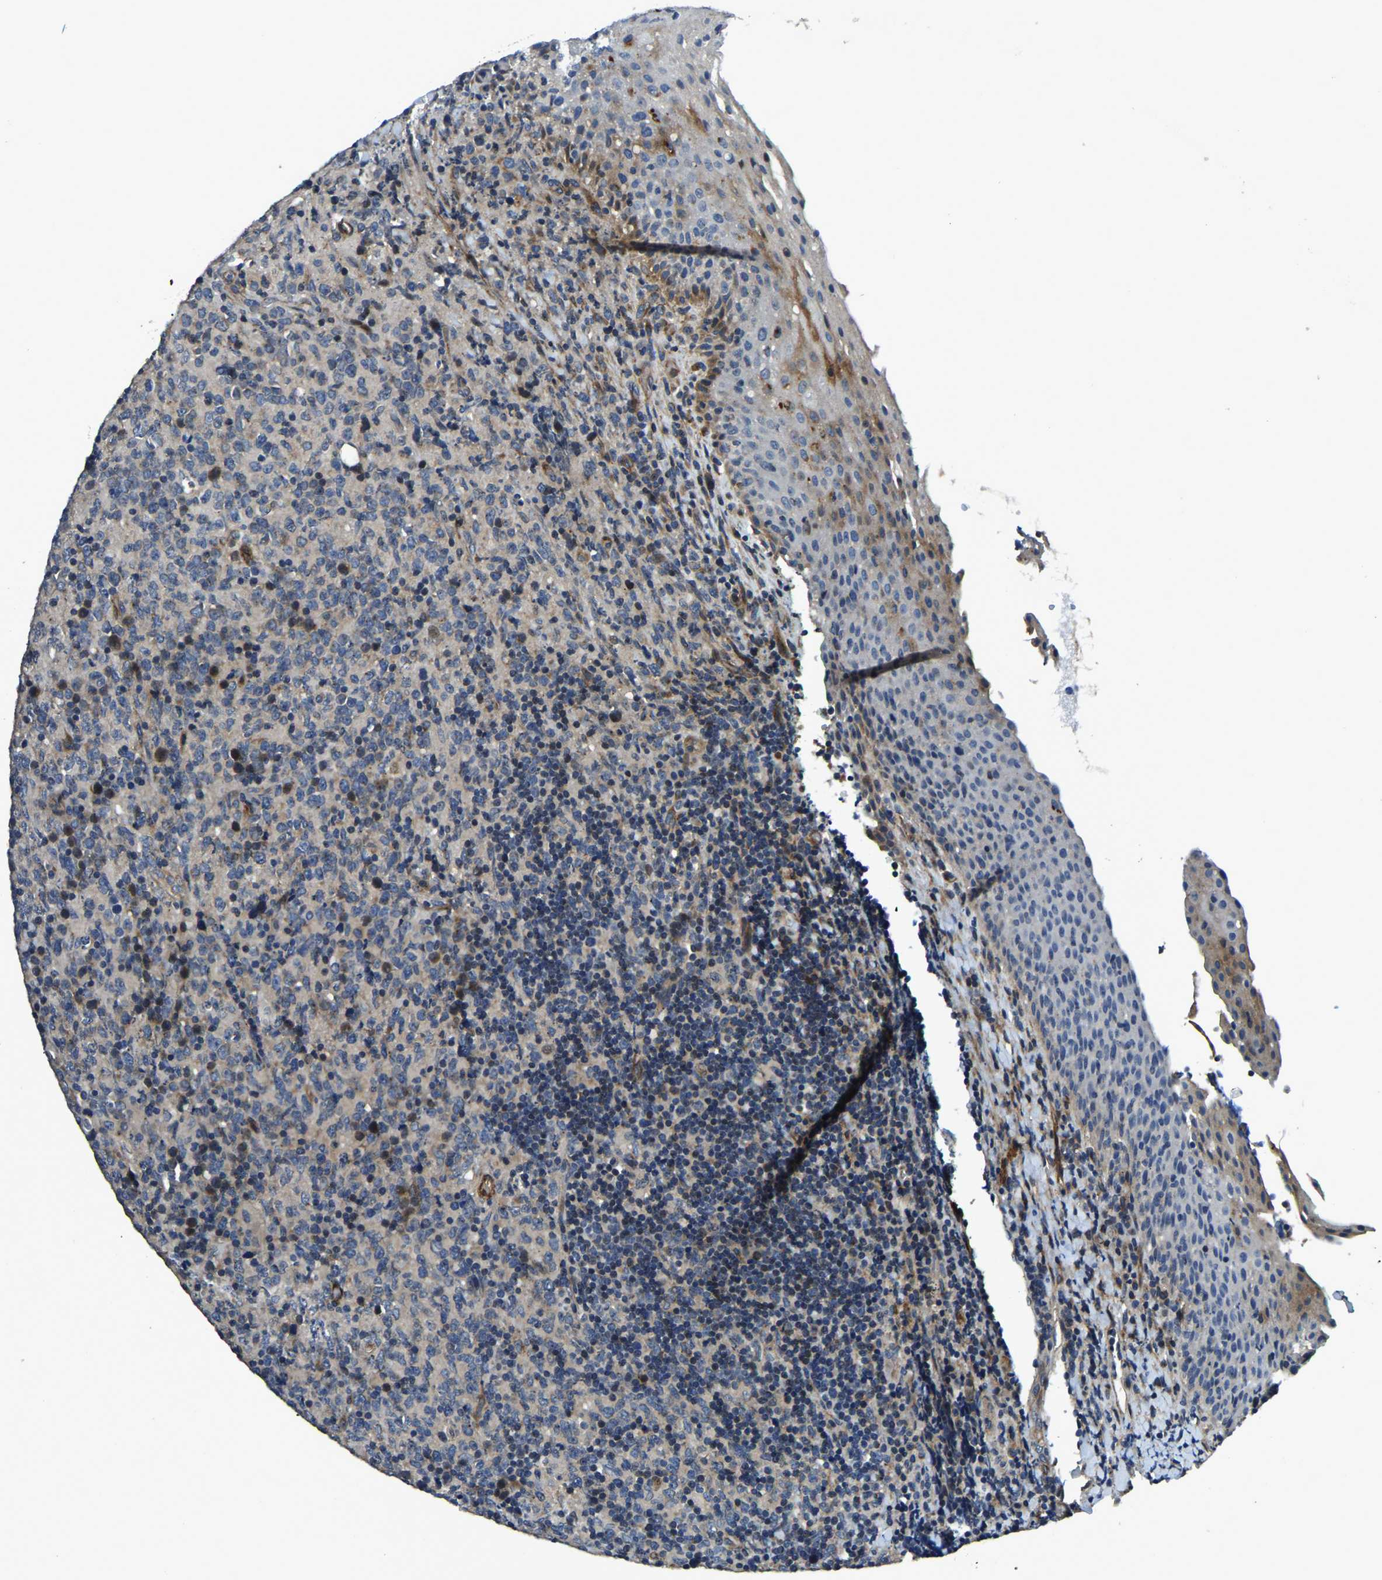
{"staining": {"intensity": "moderate", "quantity": "<25%", "location": "cytoplasmic/membranous,nuclear"}, "tissue": "lymphoma", "cell_type": "Tumor cells", "image_type": "cancer", "snomed": [{"axis": "morphology", "description": "Malignant lymphoma, non-Hodgkin's type, High grade"}, {"axis": "topography", "description": "Tonsil"}], "caption": "Lymphoma stained with DAB immunohistochemistry exhibits low levels of moderate cytoplasmic/membranous and nuclear positivity in about <25% of tumor cells.", "gene": "RNF39", "patient": {"sex": "female", "age": 36}}